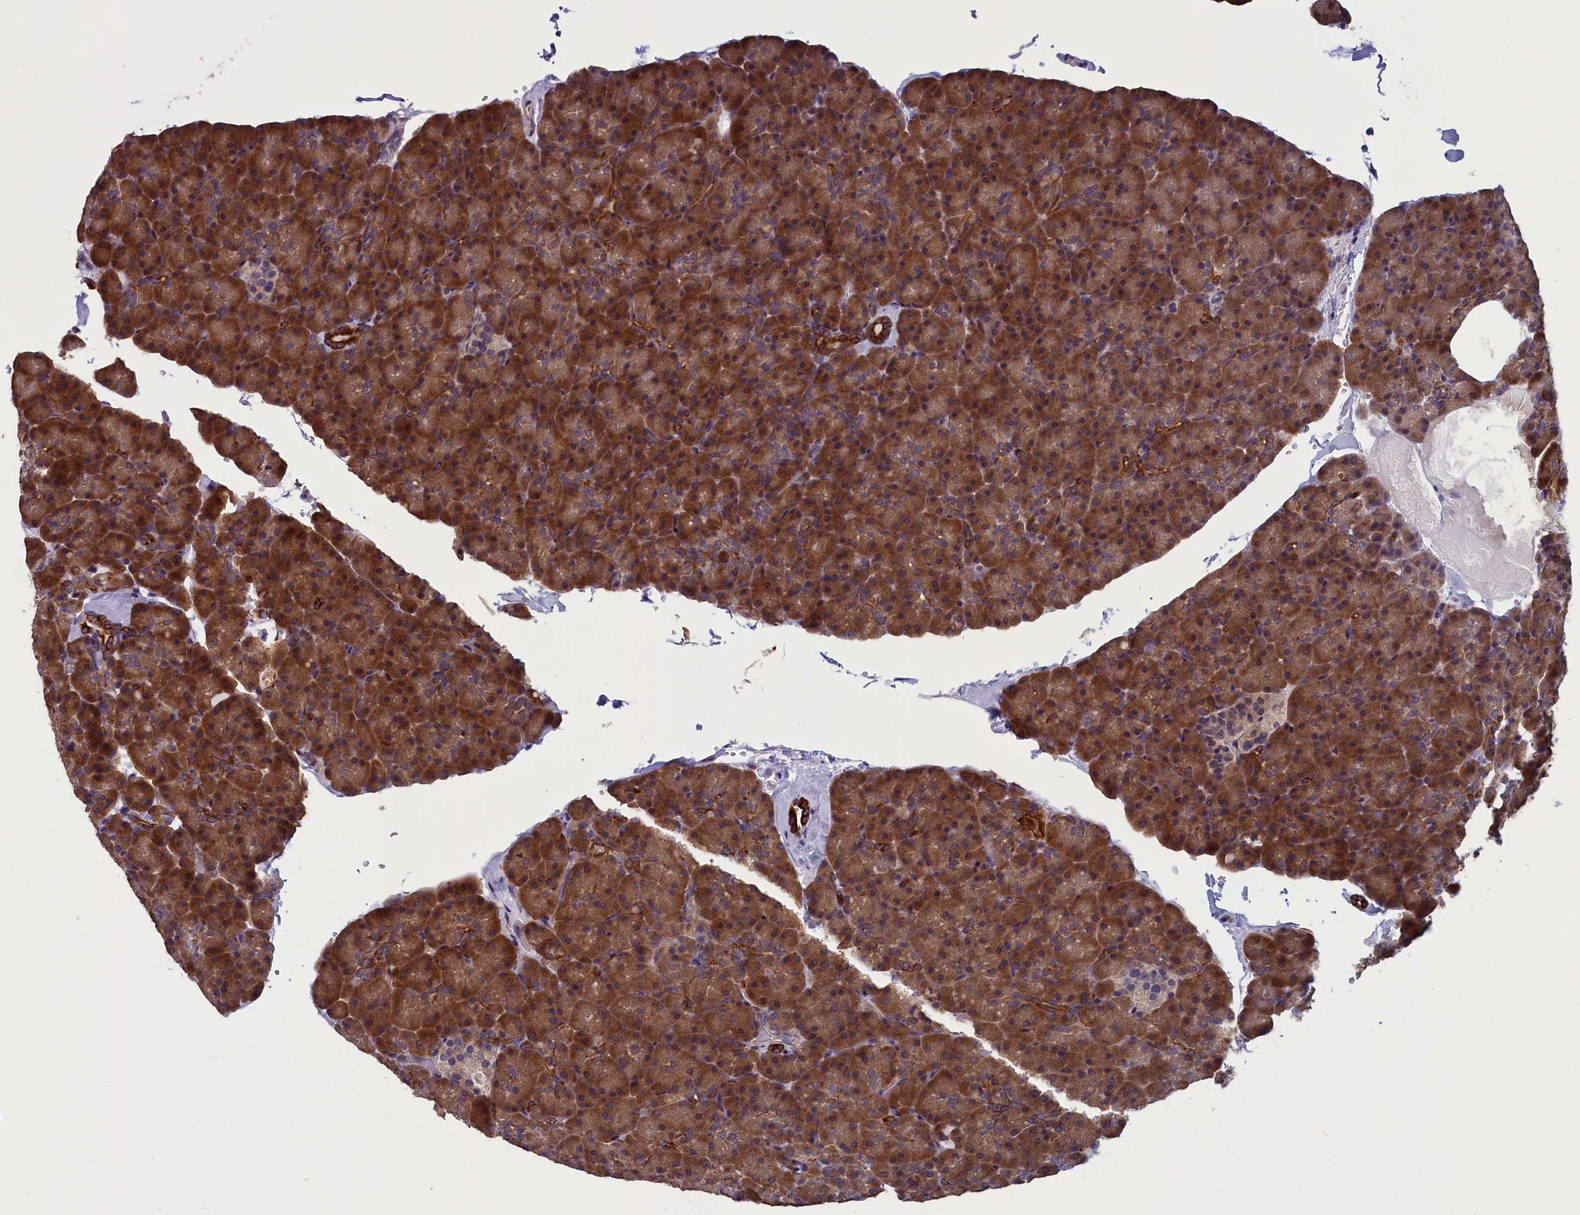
{"staining": {"intensity": "strong", "quantity": ">75%", "location": "cytoplasmic/membranous"}, "tissue": "pancreas", "cell_type": "Exocrine glandular cells", "image_type": "normal", "snomed": [{"axis": "morphology", "description": "Normal tissue, NOS"}, {"axis": "topography", "description": "Pancreas"}], "caption": "Immunohistochemical staining of normal pancreas reveals high levels of strong cytoplasmic/membranous expression in about >75% of exocrine glandular cells. (IHC, brightfield microscopy, high magnification).", "gene": "ANKRD39", "patient": {"sex": "male", "age": 36}}